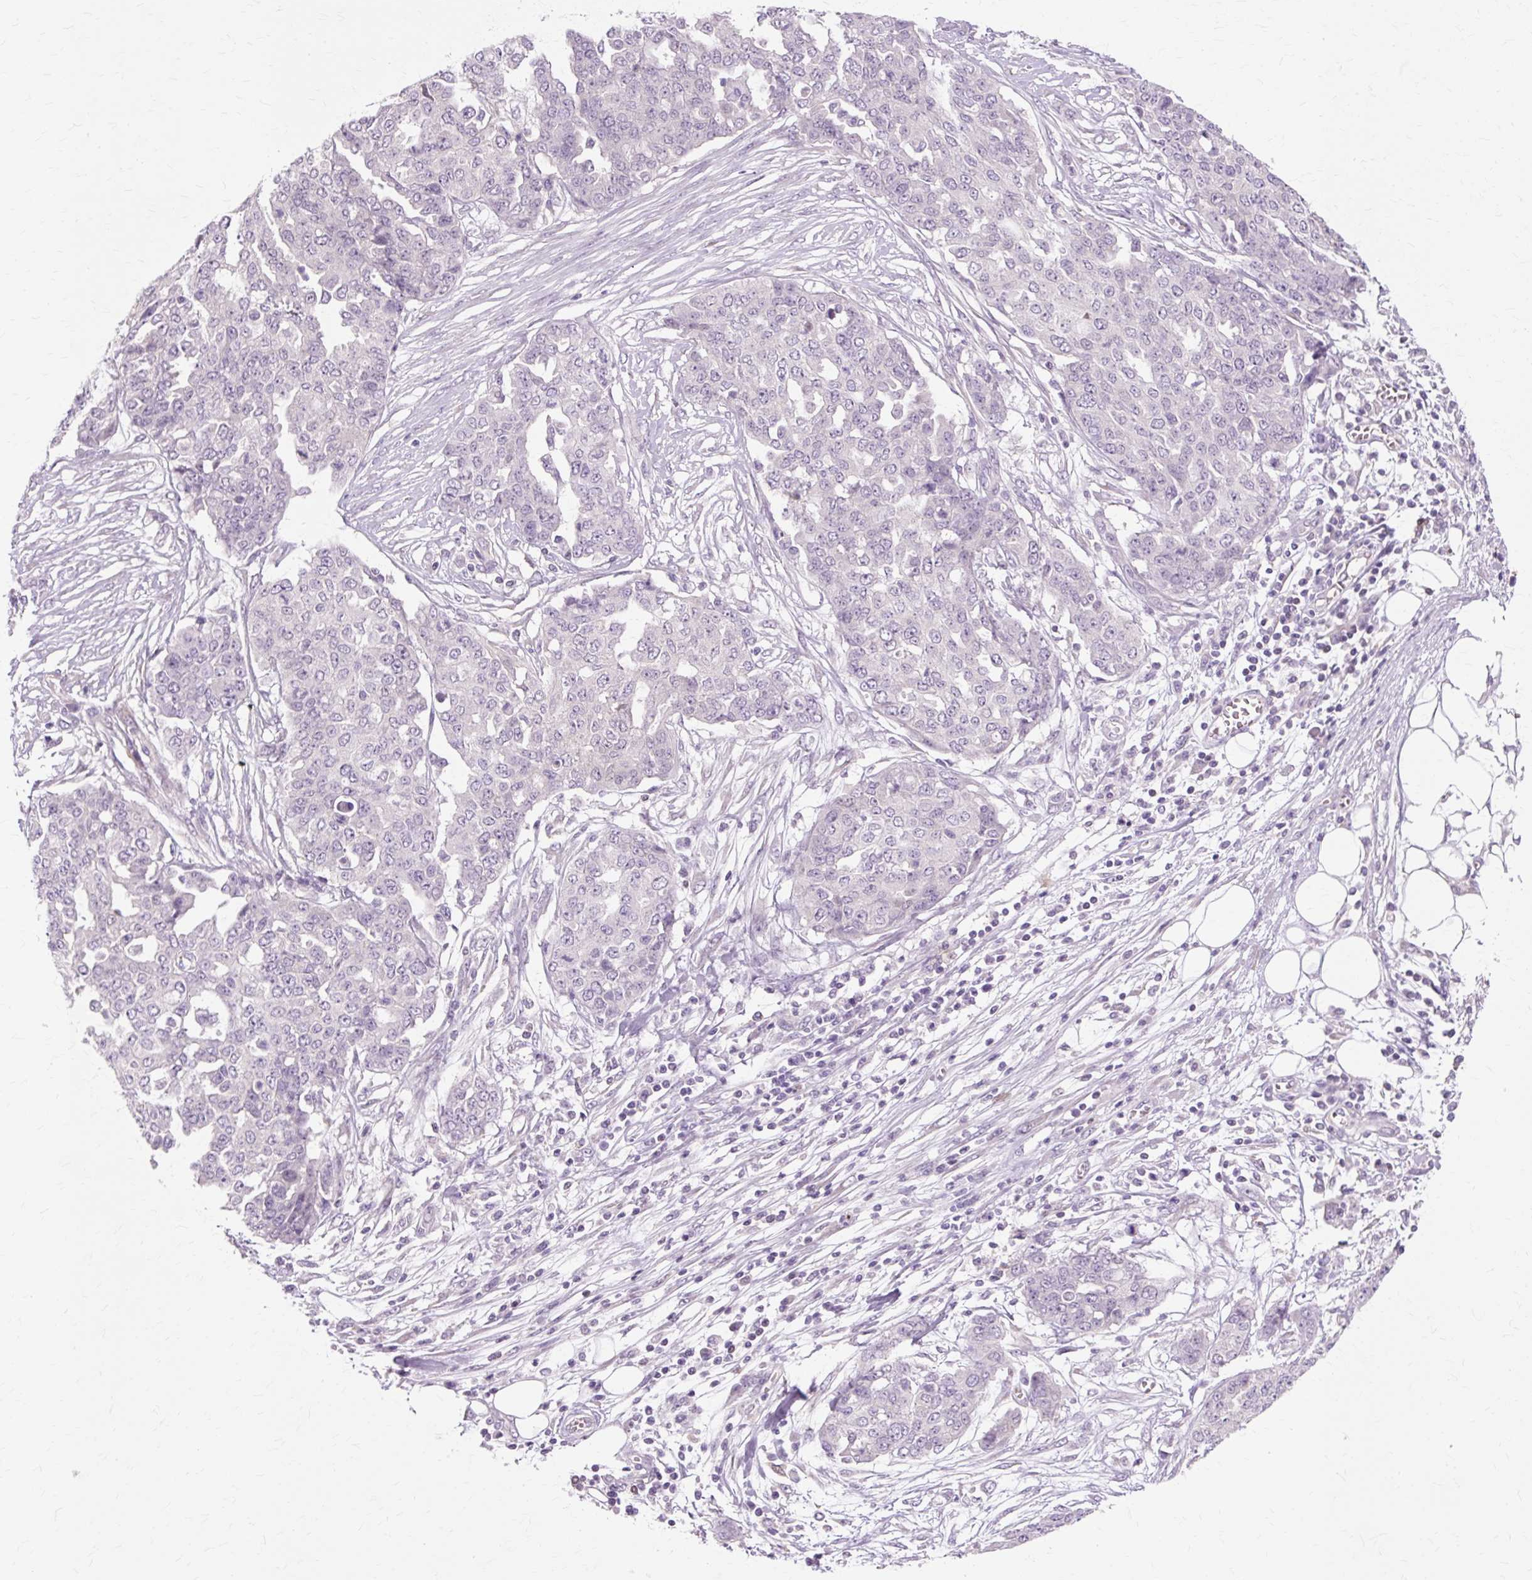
{"staining": {"intensity": "negative", "quantity": "none", "location": "none"}, "tissue": "ovarian cancer", "cell_type": "Tumor cells", "image_type": "cancer", "snomed": [{"axis": "morphology", "description": "Cystadenocarcinoma, serous, NOS"}, {"axis": "topography", "description": "Soft tissue"}, {"axis": "topography", "description": "Ovary"}], "caption": "Immunohistochemistry micrograph of neoplastic tissue: ovarian cancer stained with DAB demonstrates no significant protein positivity in tumor cells. (DAB immunohistochemistry (IHC) with hematoxylin counter stain).", "gene": "ZNF35", "patient": {"sex": "female", "age": 57}}